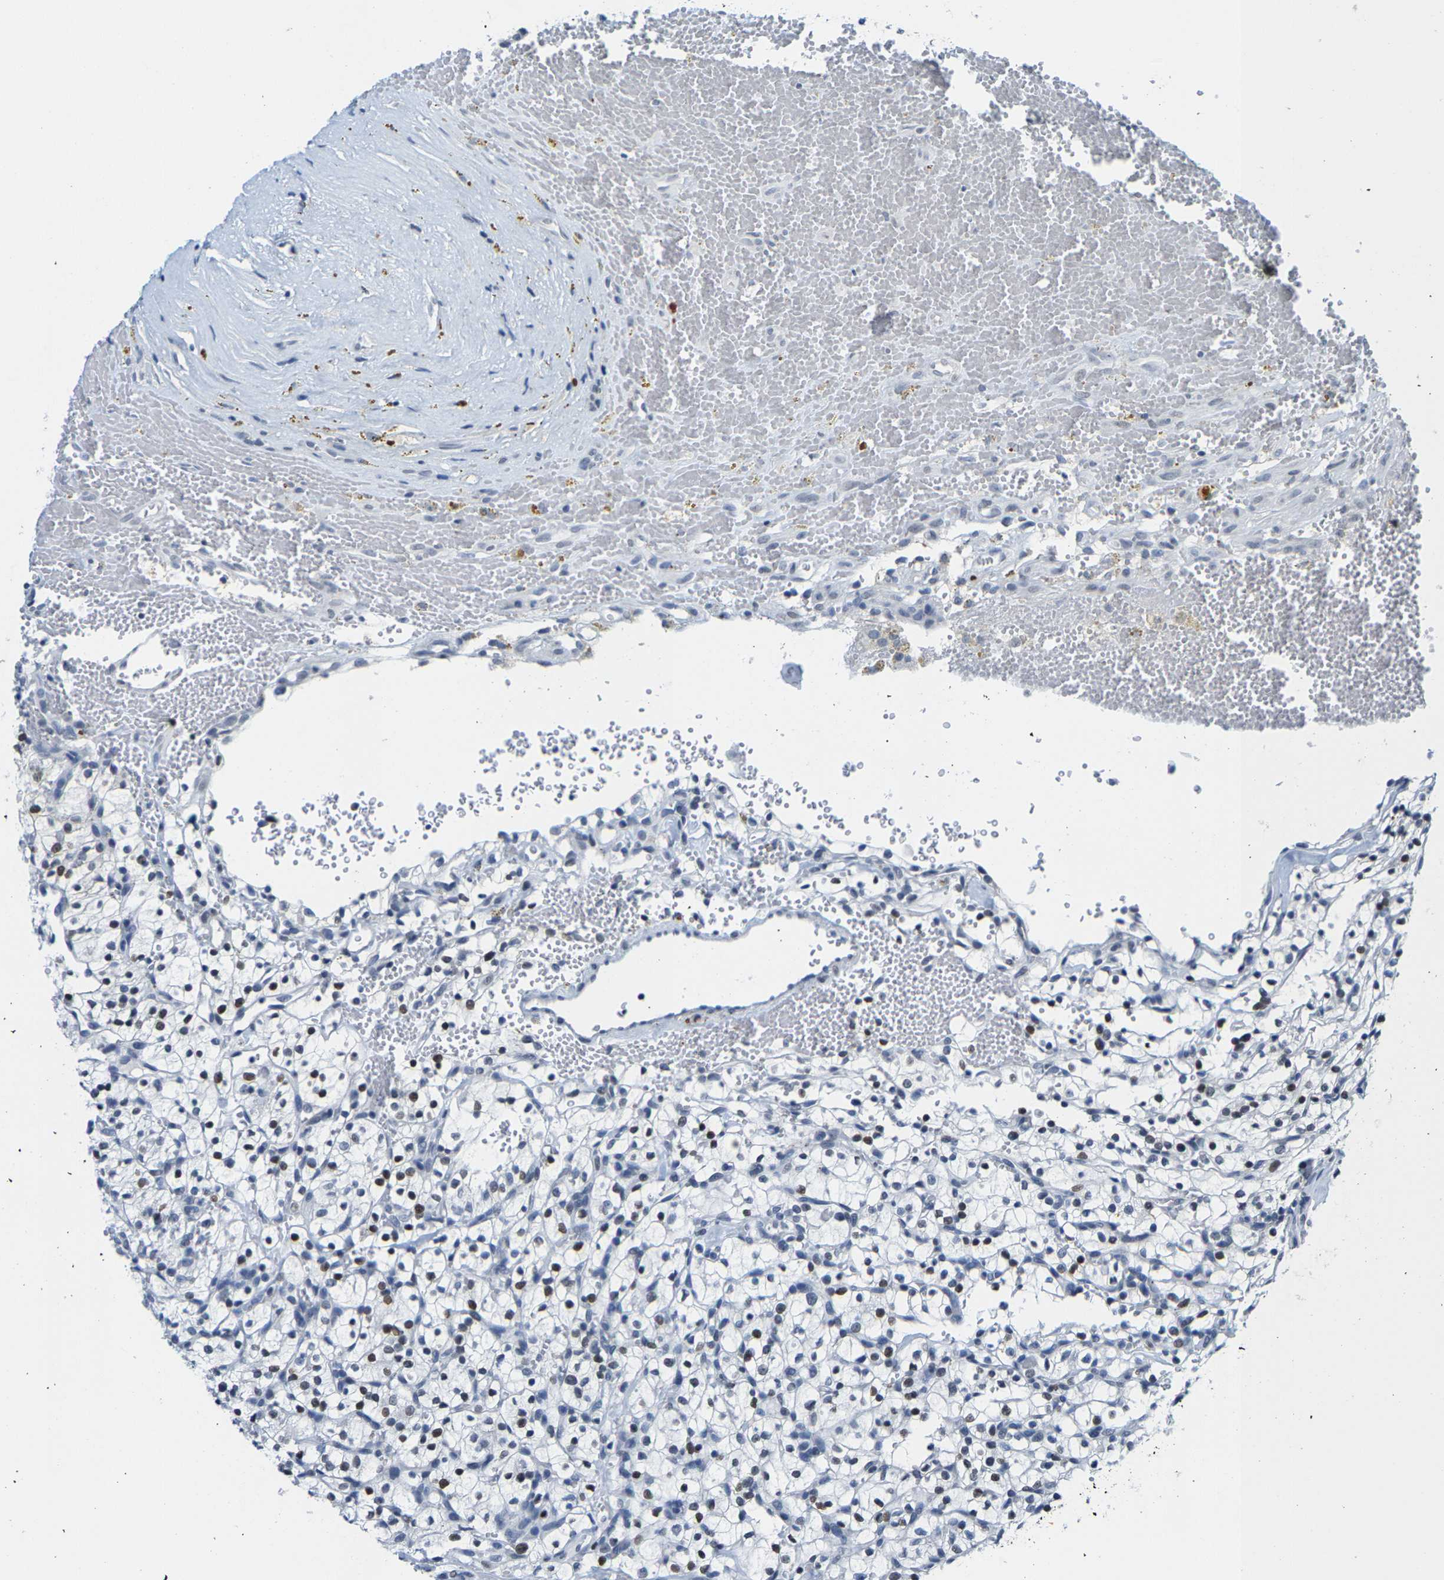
{"staining": {"intensity": "negative", "quantity": "none", "location": "none"}, "tissue": "renal cancer", "cell_type": "Tumor cells", "image_type": "cancer", "snomed": [{"axis": "morphology", "description": "Adenocarcinoma, NOS"}, {"axis": "topography", "description": "Kidney"}], "caption": "Protein analysis of renal cancer (adenocarcinoma) displays no significant staining in tumor cells.", "gene": "SETD1B", "patient": {"sex": "female", "age": 57}}